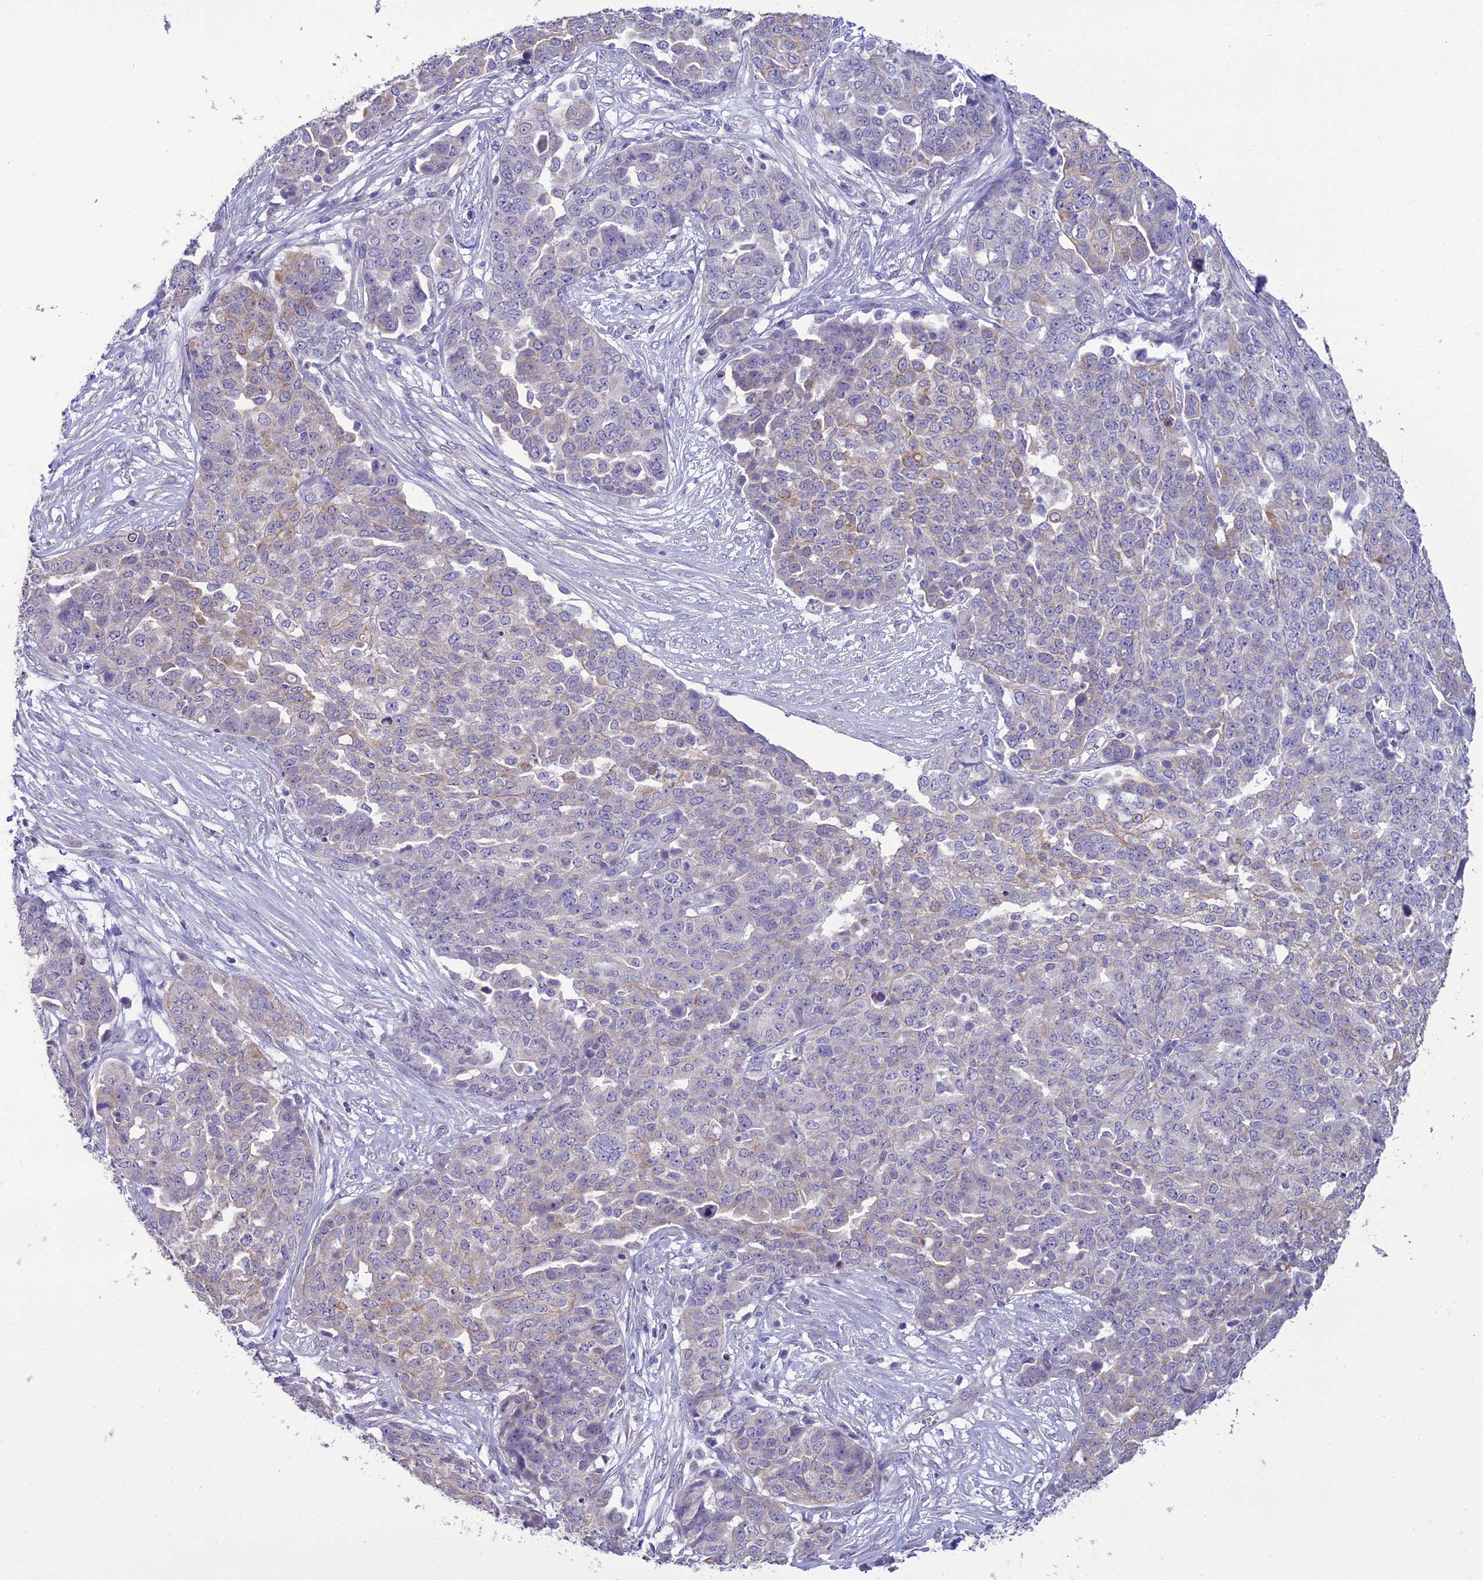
{"staining": {"intensity": "negative", "quantity": "none", "location": "none"}, "tissue": "ovarian cancer", "cell_type": "Tumor cells", "image_type": "cancer", "snomed": [{"axis": "morphology", "description": "Cystadenocarcinoma, serous, NOS"}, {"axis": "topography", "description": "Soft tissue"}, {"axis": "topography", "description": "Ovary"}], "caption": "Tumor cells show no significant expression in ovarian cancer (serous cystadenocarcinoma).", "gene": "SCRT1", "patient": {"sex": "female", "age": 57}}